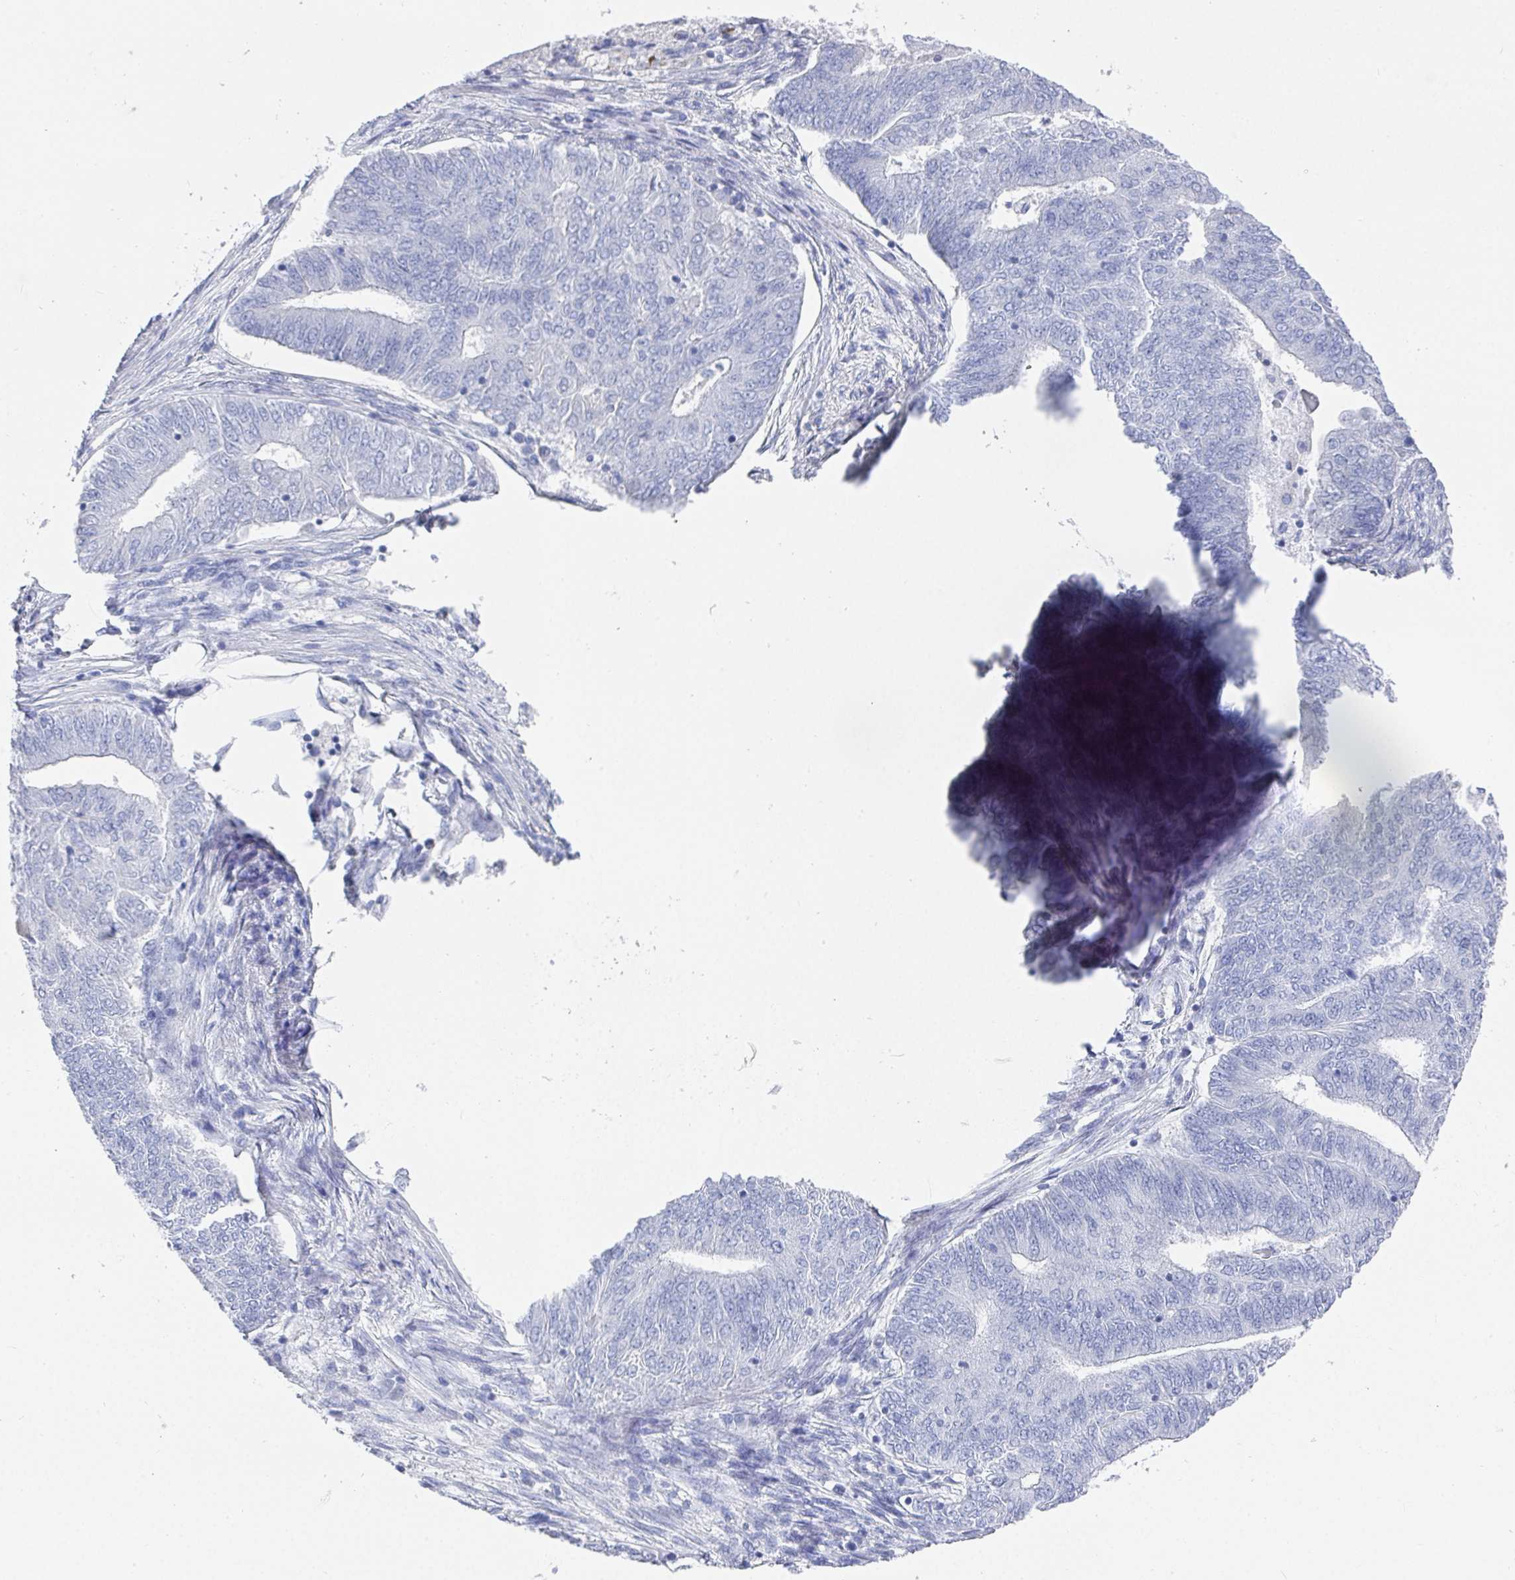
{"staining": {"intensity": "negative", "quantity": "none", "location": "none"}, "tissue": "endometrial cancer", "cell_type": "Tumor cells", "image_type": "cancer", "snomed": [{"axis": "morphology", "description": "Adenocarcinoma, NOS"}, {"axis": "topography", "description": "Endometrium"}], "caption": "IHC photomicrograph of adenocarcinoma (endometrial) stained for a protein (brown), which displays no expression in tumor cells.", "gene": "GRIA1", "patient": {"sex": "female", "age": 62}}